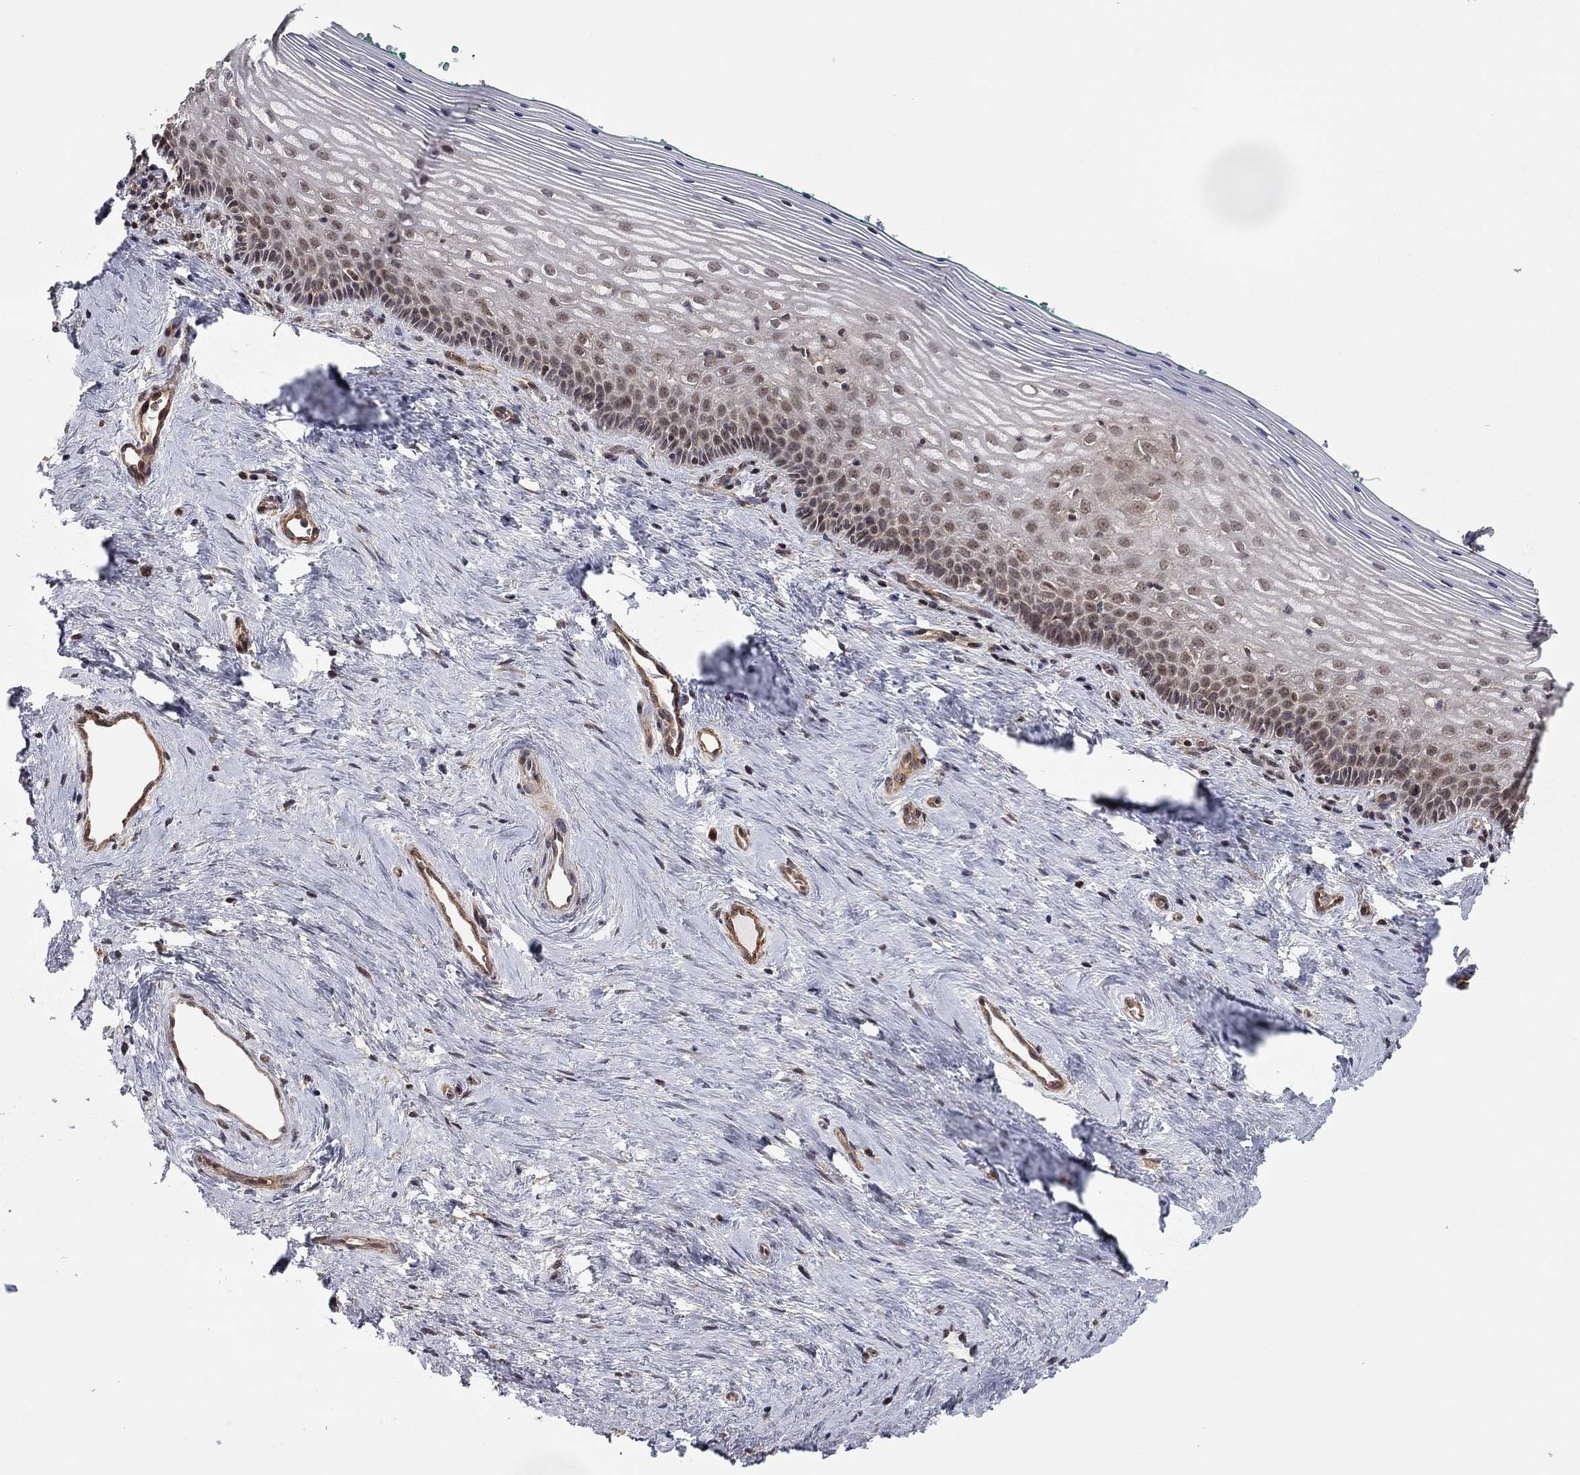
{"staining": {"intensity": "moderate", "quantity": "25%-75%", "location": "nuclear"}, "tissue": "vagina", "cell_type": "Squamous epithelial cells", "image_type": "normal", "snomed": [{"axis": "morphology", "description": "Normal tissue, NOS"}, {"axis": "topography", "description": "Vagina"}], "caption": "This histopathology image demonstrates IHC staining of unremarkable human vagina, with medium moderate nuclear positivity in approximately 25%-75% of squamous epithelial cells.", "gene": "TDP1", "patient": {"sex": "female", "age": 45}}